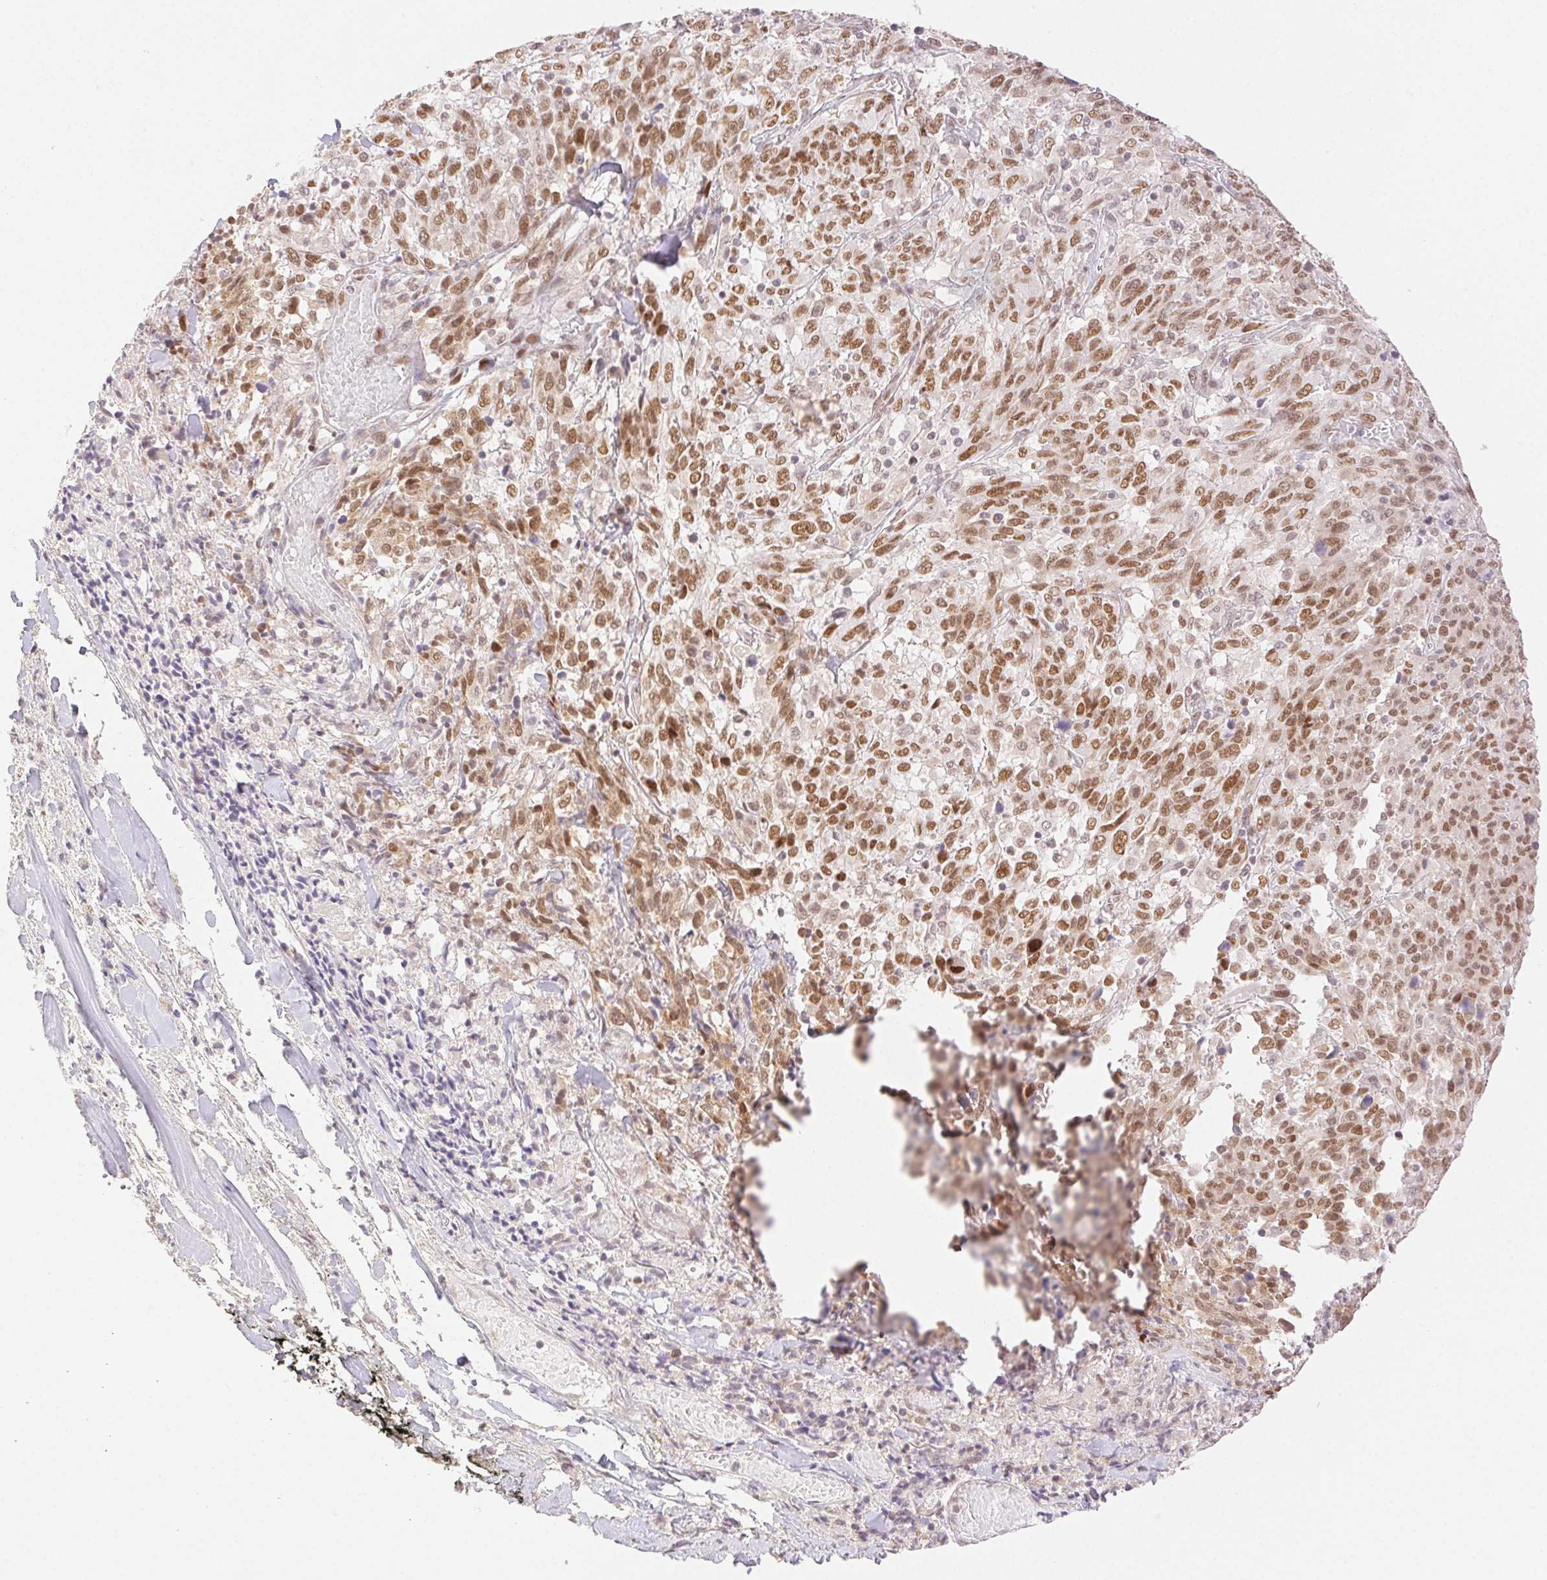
{"staining": {"intensity": "moderate", "quantity": "25%-75%", "location": "nuclear"}, "tissue": "melanoma", "cell_type": "Tumor cells", "image_type": "cancer", "snomed": [{"axis": "morphology", "description": "Malignant melanoma, NOS"}, {"axis": "topography", "description": "Skin"}], "caption": "Malignant melanoma was stained to show a protein in brown. There is medium levels of moderate nuclear expression in about 25%-75% of tumor cells.", "gene": "H2AZ2", "patient": {"sex": "female", "age": 91}}